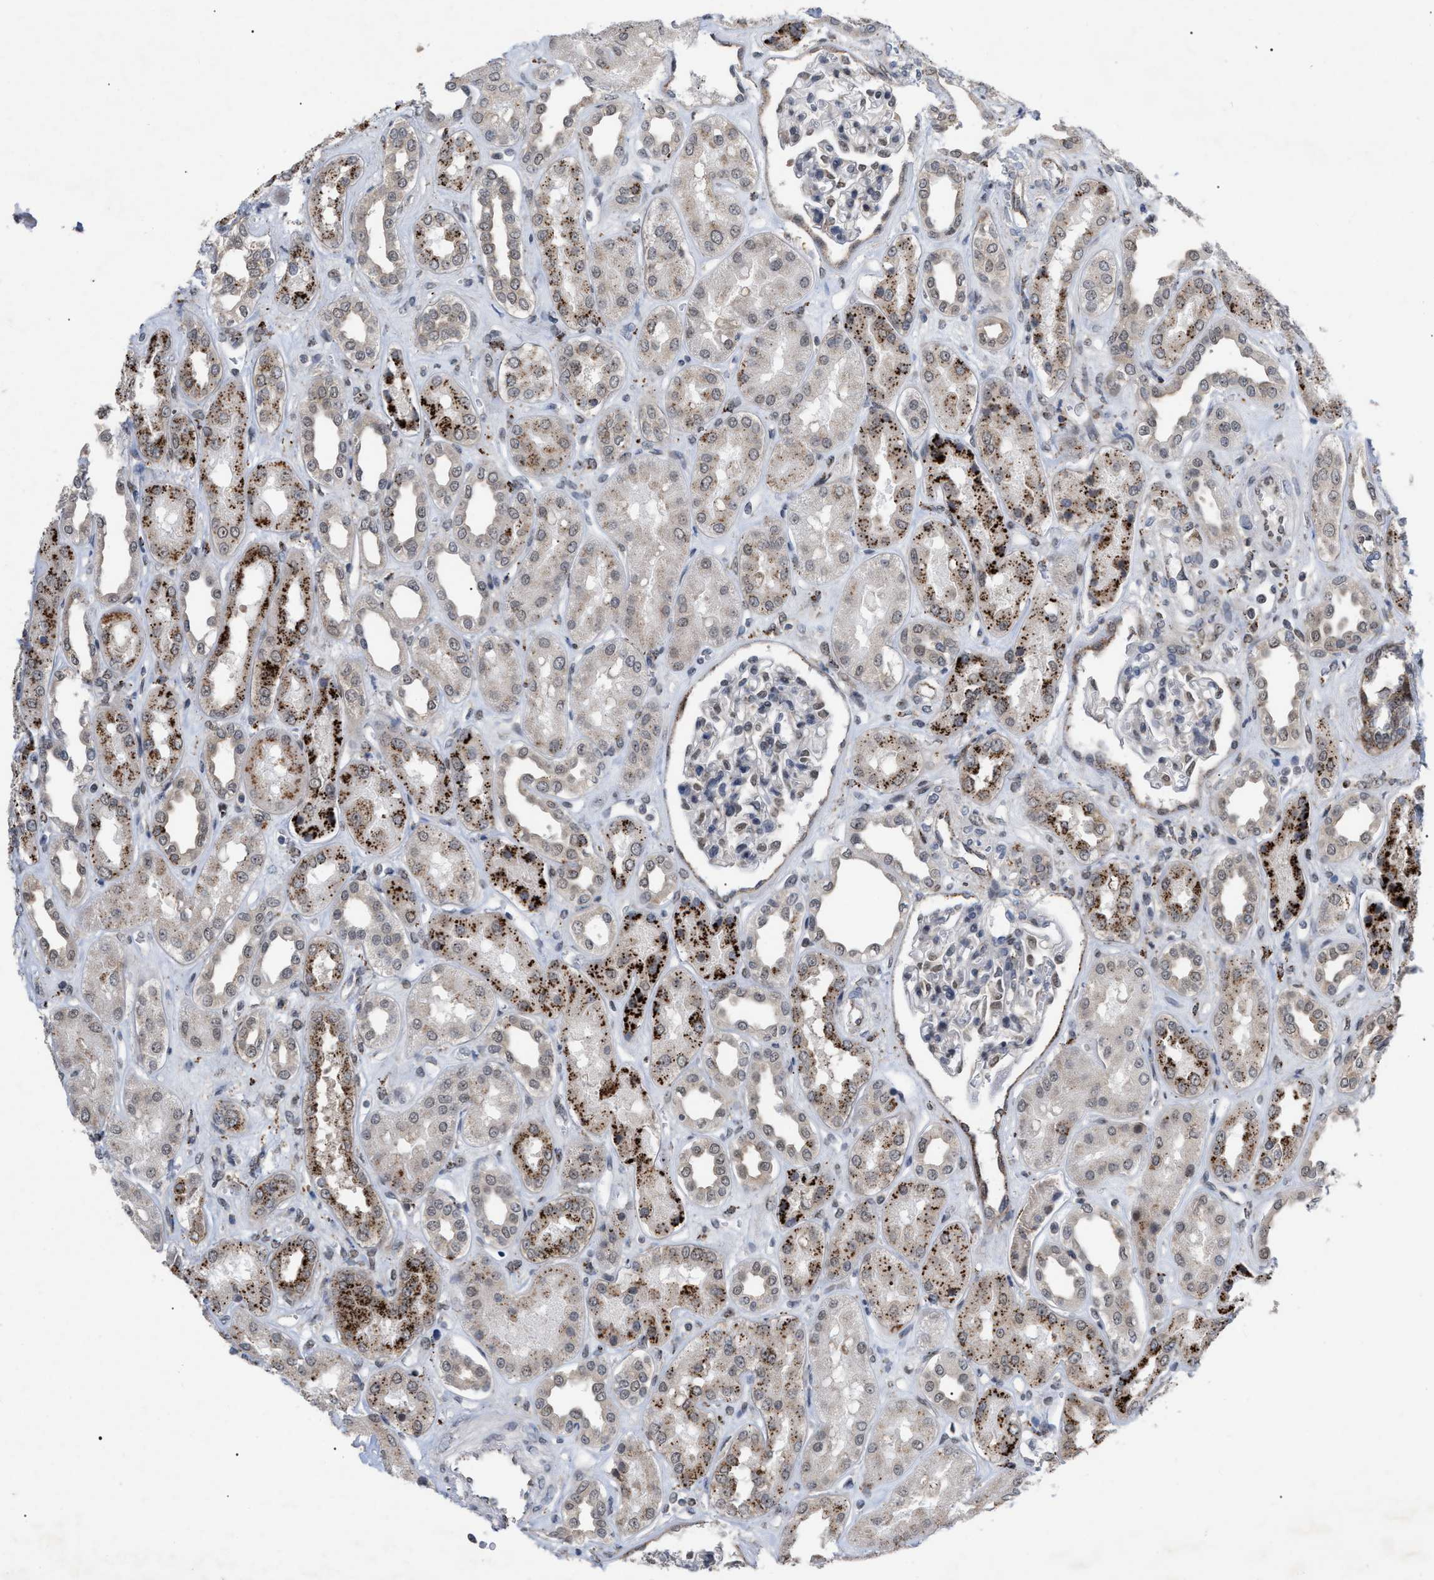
{"staining": {"intensity": "weak", "quantity": "25%-75%", "location": "nuclear"}, "tissue": "kidney", "cell_type": "Cells in glomeruli", "image_type": "normal", "snomed": [{"axis": "morphology", "description": "Normal tissue, NOS"}, {"axis": "topography", "description": "Kidney"}], "caption": "Cells in glomeruli reveal low levels of weak nuclear staining in about 25%-75% of cells in normal kidney. (DAB = brown stain, brightfield microscopy at high magnification).", "gene": "UPF1", "patient": {"sex": "male", "age": 59}}